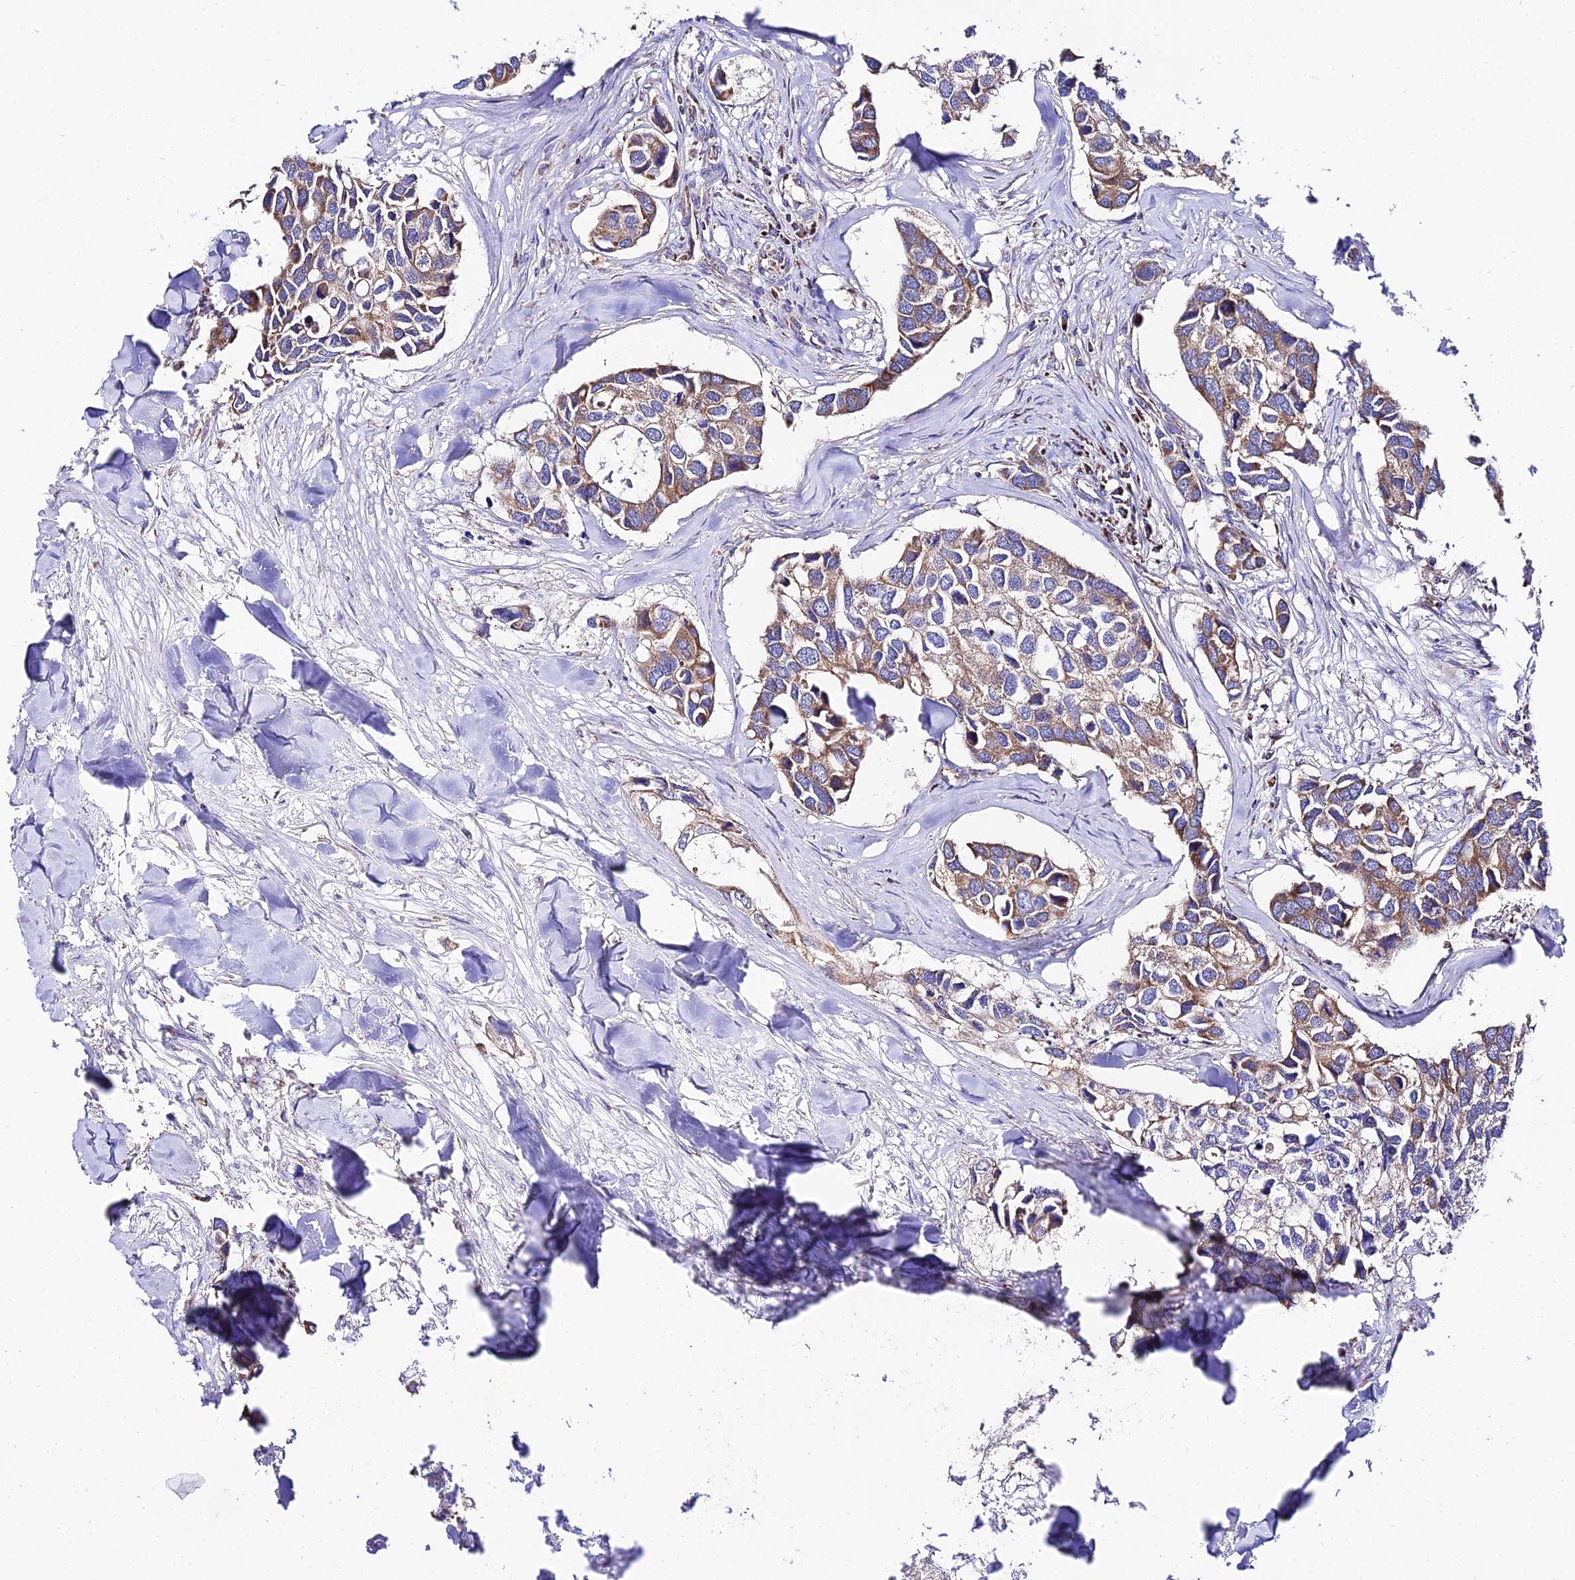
{"staining": {"intensity": "moderate", "quantity": "25%-75%", "location": "cytoplasmic/membranous"}, "tissue": "breast cancer", "cell_type": "Tumor cells", "image_type": "cancer", "snomed": [{"axis": "morphology", "description": "Duct carcinoma"}, {"axis": "topography", "description": "Breast"}], "caption": "Breast cancer (infiltrating ductal carcinoma) was stained to show a protein in brown. There is medium levels of moderate cytoplasmic/membranous expression in about 25%-75% of tumor cells.", "gene": "OCIAD1", "patient": {"sex": "female", "age": 83}}